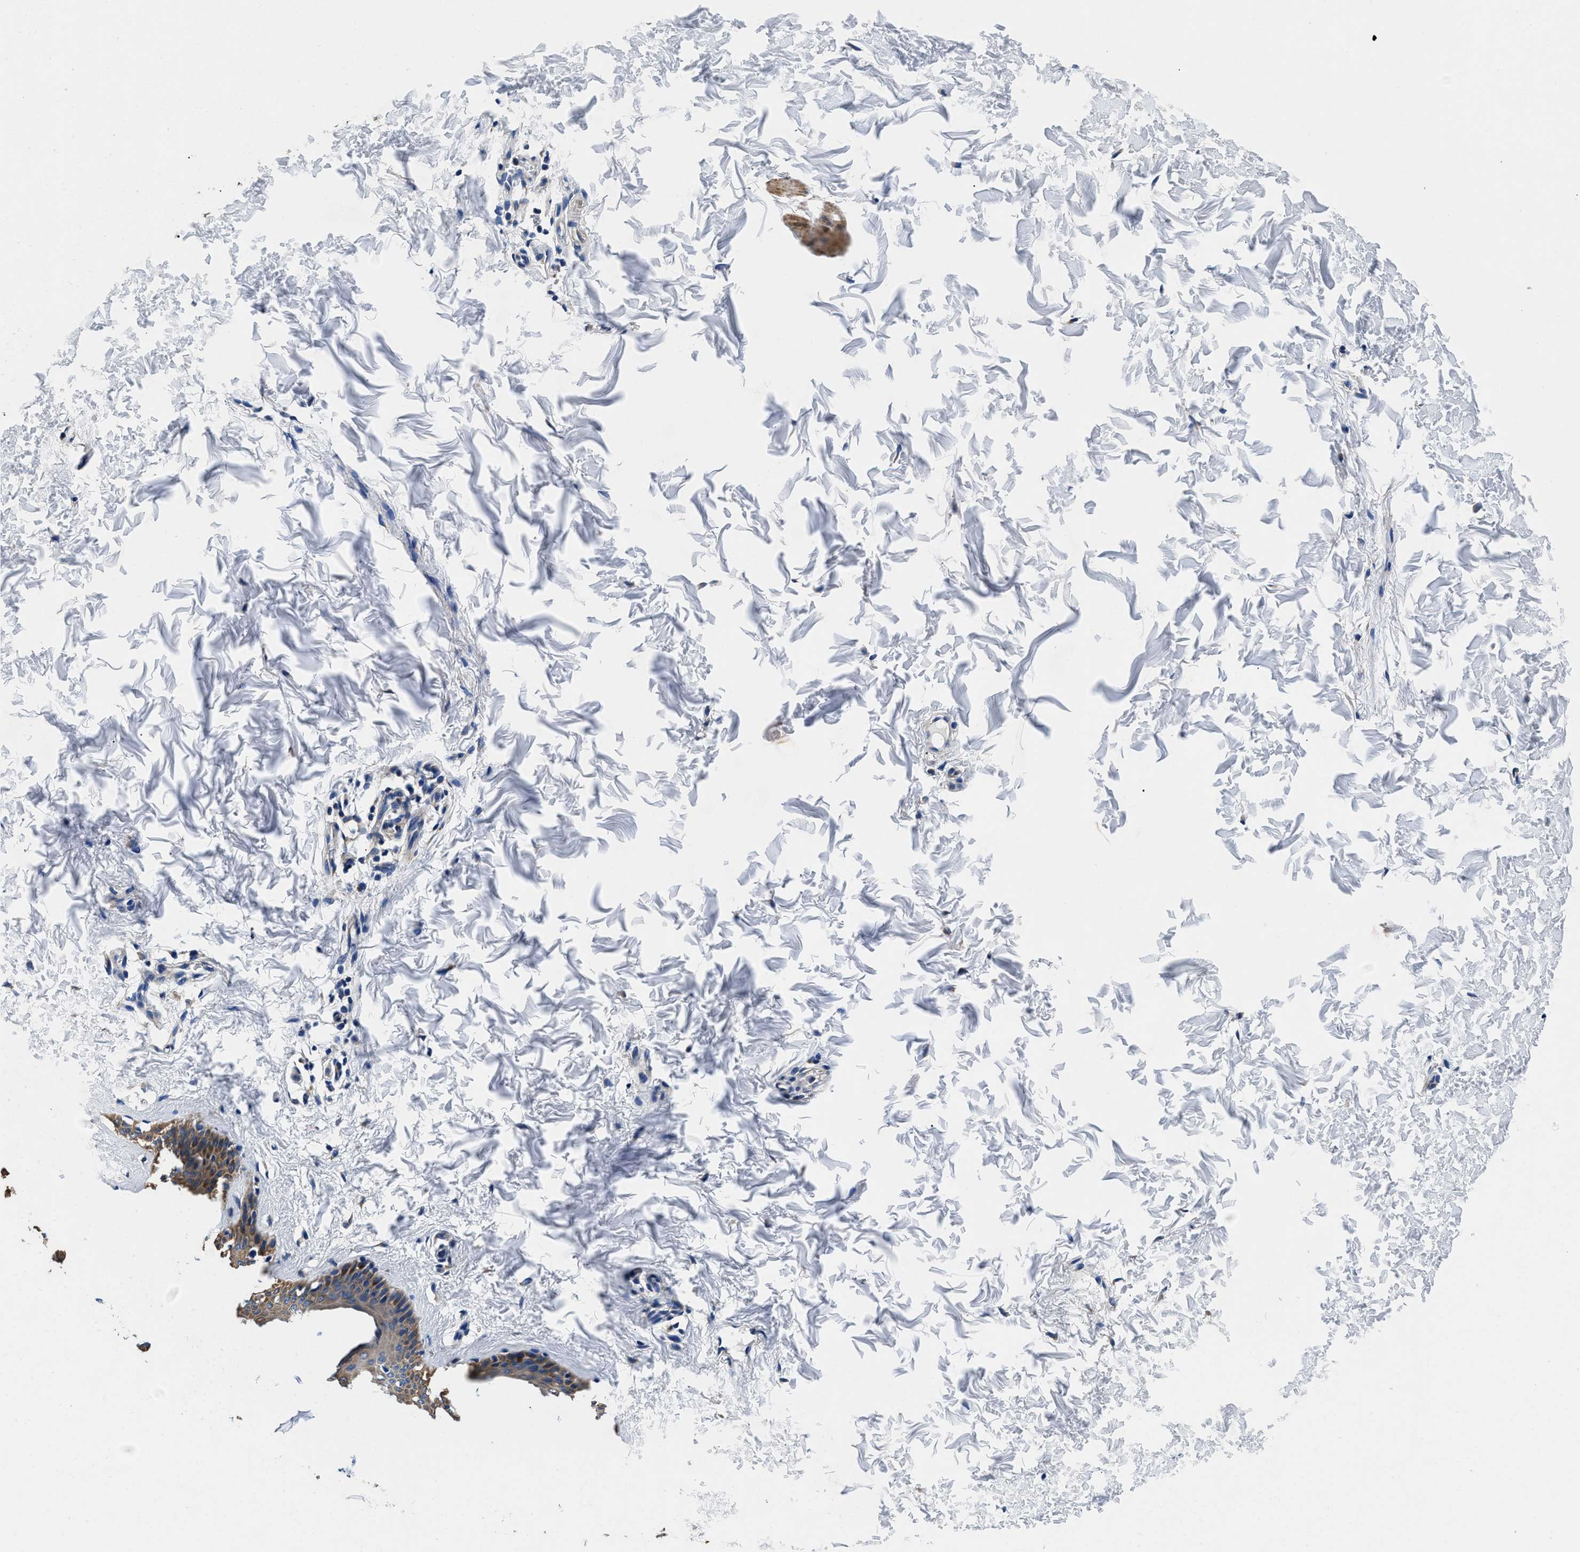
{"staining": {"intensity": "weak", "quantity": ">75%", "location": "cytoplasmic/membranous"}, "tissue": "skin", "cell_type": "Fibroblasts", "image_type": "normal", "snomed": [{"axis": "morphology", "description": "Normal tissue, NOS"}, {"axis": "topography", "description": "Skin"}], "caption": "About >75% of fibroblasts in benign human skin demonstrate weak cytoplasmic/membranous protein positivity as visualized by brown immunohistochemical staining.", "gene": "NEU1", "patient": {"sex": "female", "age": 41}}